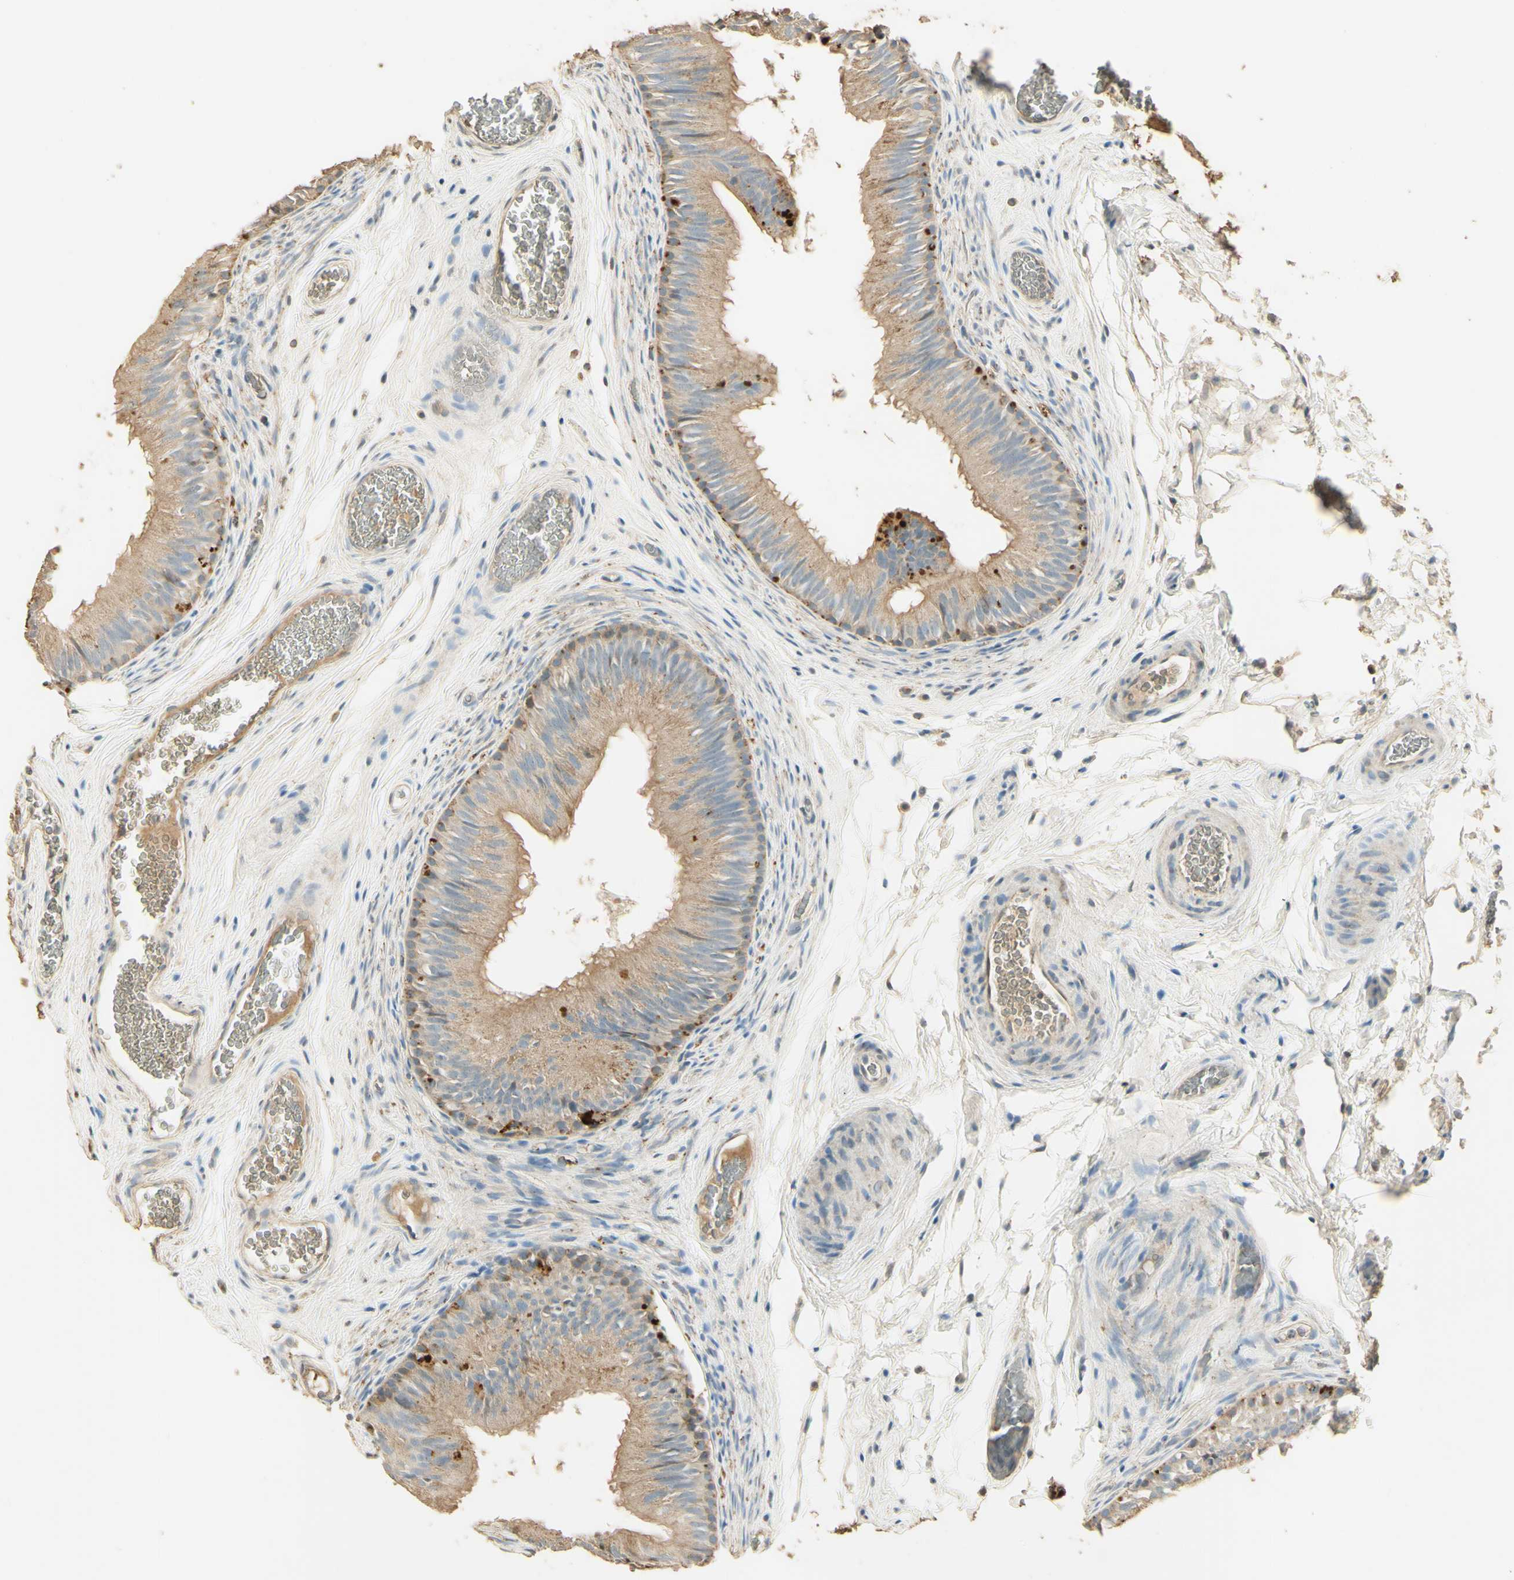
{"staining": {"intensity": "strong", "quantity": ">75%", "location": "cytoplasmic/membranous"}, "tissue": "epididymis", "cell_type": "Glandular cells", "image_type": "normal", "snomed": [{"axis": "morphology", "description": "Normal tissue, NOS"}, {"axis": "topography", "description": "Epididymis"}], "caption": "This is an image of immunohistochemistry (IHC) staining of unremarkable epididymis, which shows strong expression in the cytoplasmic/membranous of glandular cells.", "gene": "ARHGEF17", "patient": {"sex": "male", "age": 36}}